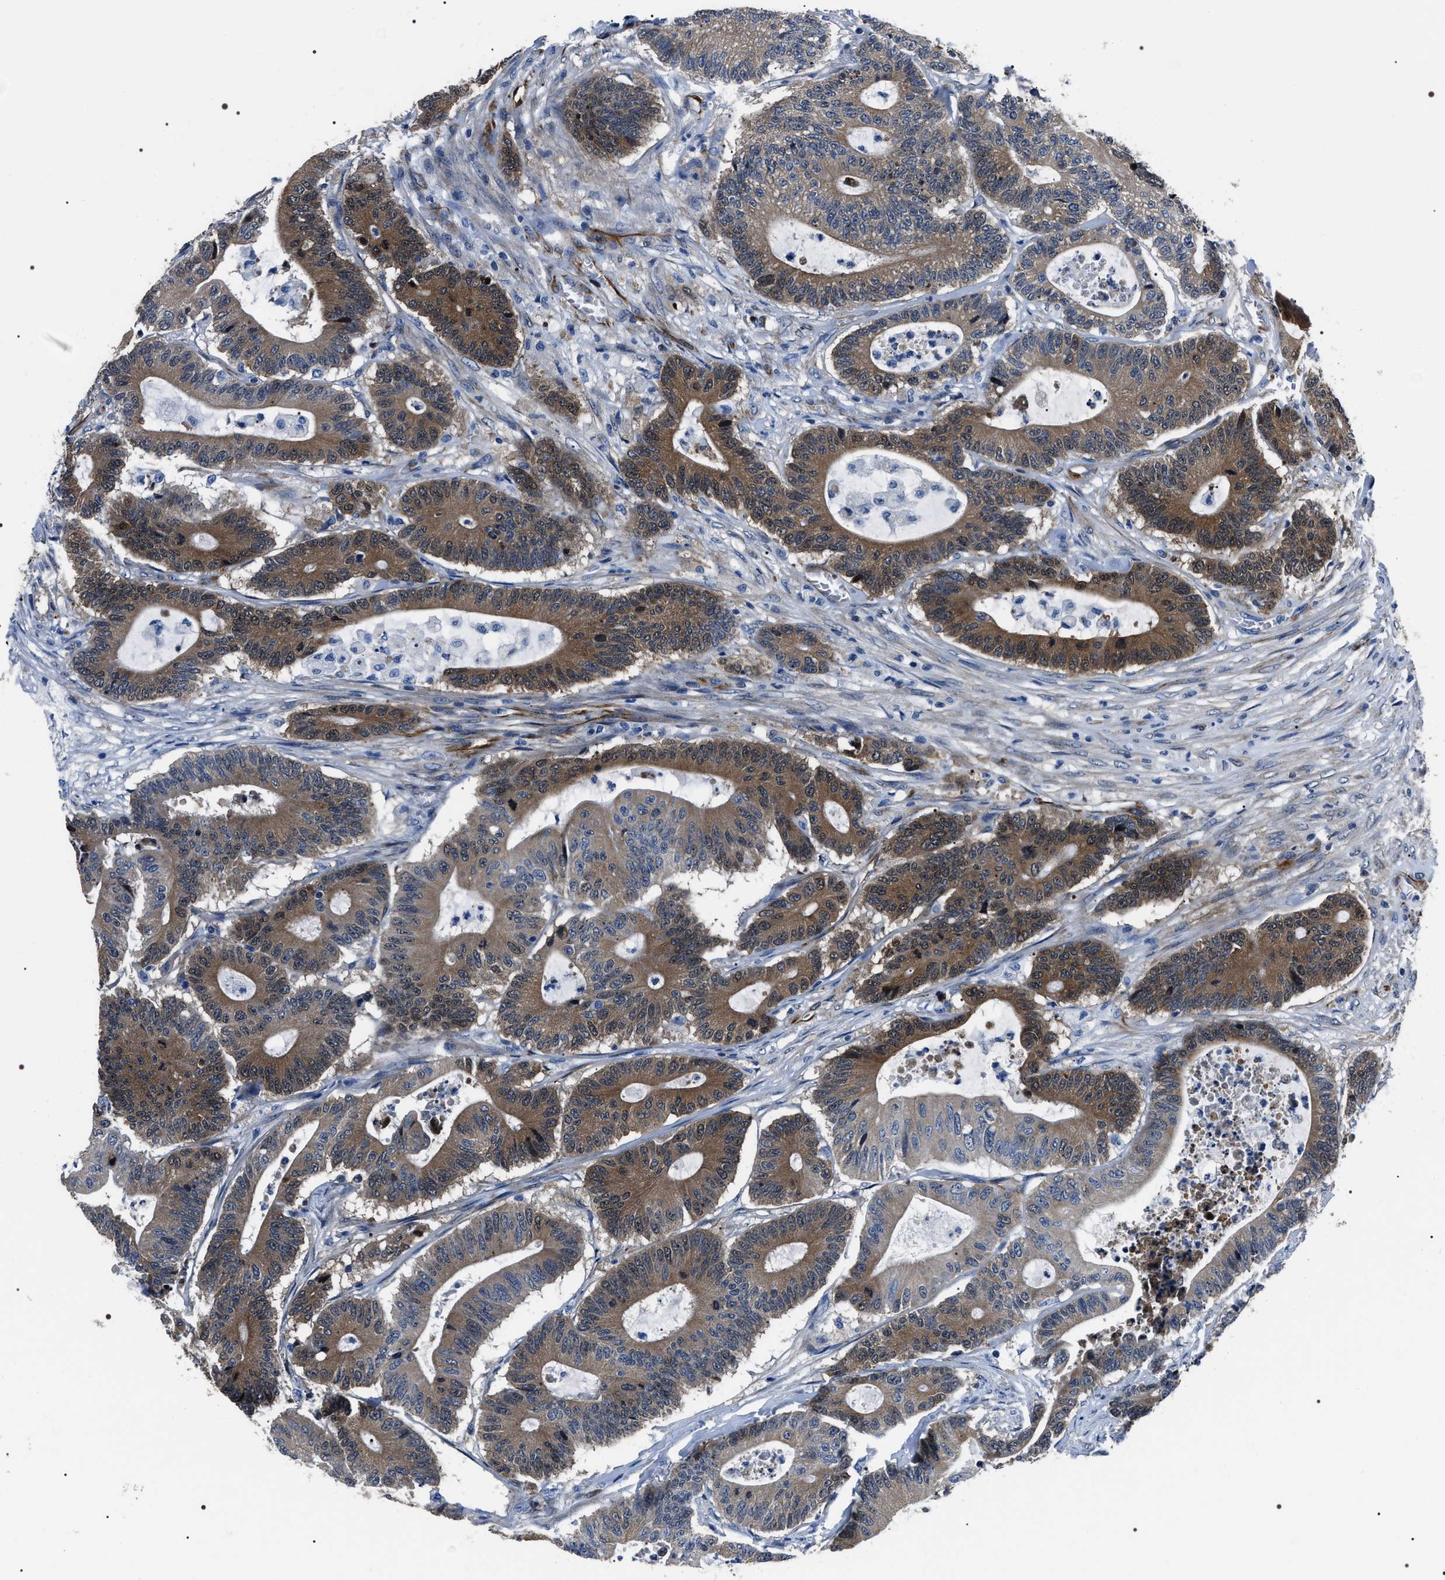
{"staining": {"intensity": "moderate", "quantity": ">75%", "location": "cytoplasmic/membranous"}, "tissue": "colorectal cancer", "cell_type": "Tumor cells", "image_type": "cancer", "snomed": [{"axis": "morphology", "description": "Adenocarcinoma, NOS"}, {"axis": "topography", "description": "Colon"}], "caption": "IHC micrograph of human colorectal cancer (adenocarcinoma) stained for a protein (brown), which reveals medium levels of moderate cytoplasmic/membranous staining in about >75% of tumor cells.", "gene": "BAG2", "patient": {"sex": "female", "age": 84}}